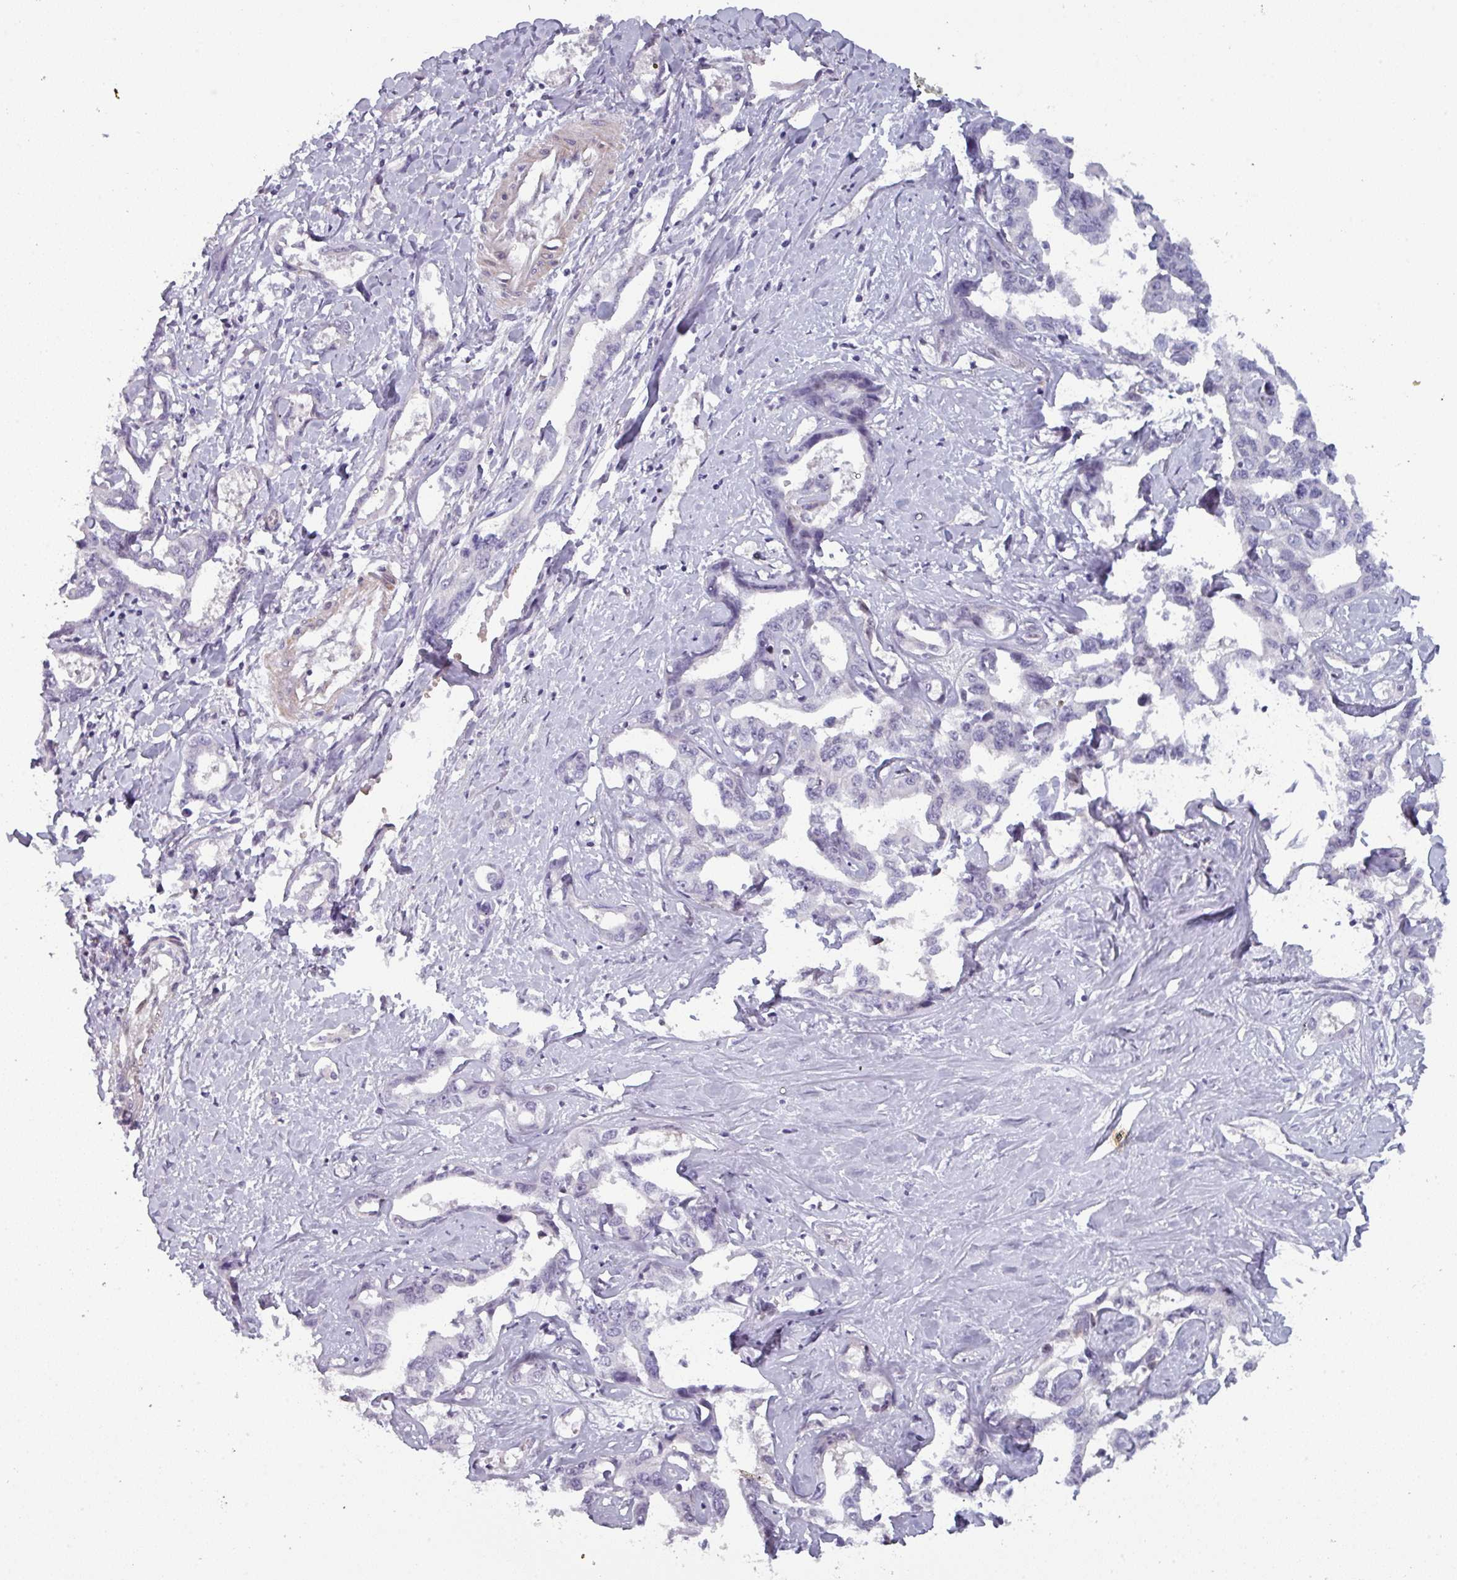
{"staining": {"intensity": "negative", "quantity": "none", "location": "none"}, "tissue": "liver cancer", "cell_type": "Tumor cells", "image_type": "cancer", "snomed": [{"axis": "morphology", "description": "Cholangiocarcinoma"}, {"axis": "topography", "description": "Liver"}], "caption": "Tumor cells show no significant protein expression in liver cancer (cholangiocarcinoma).", "gene": "PRAMEF12", "patient": {"sex": "male", "age": 59}}